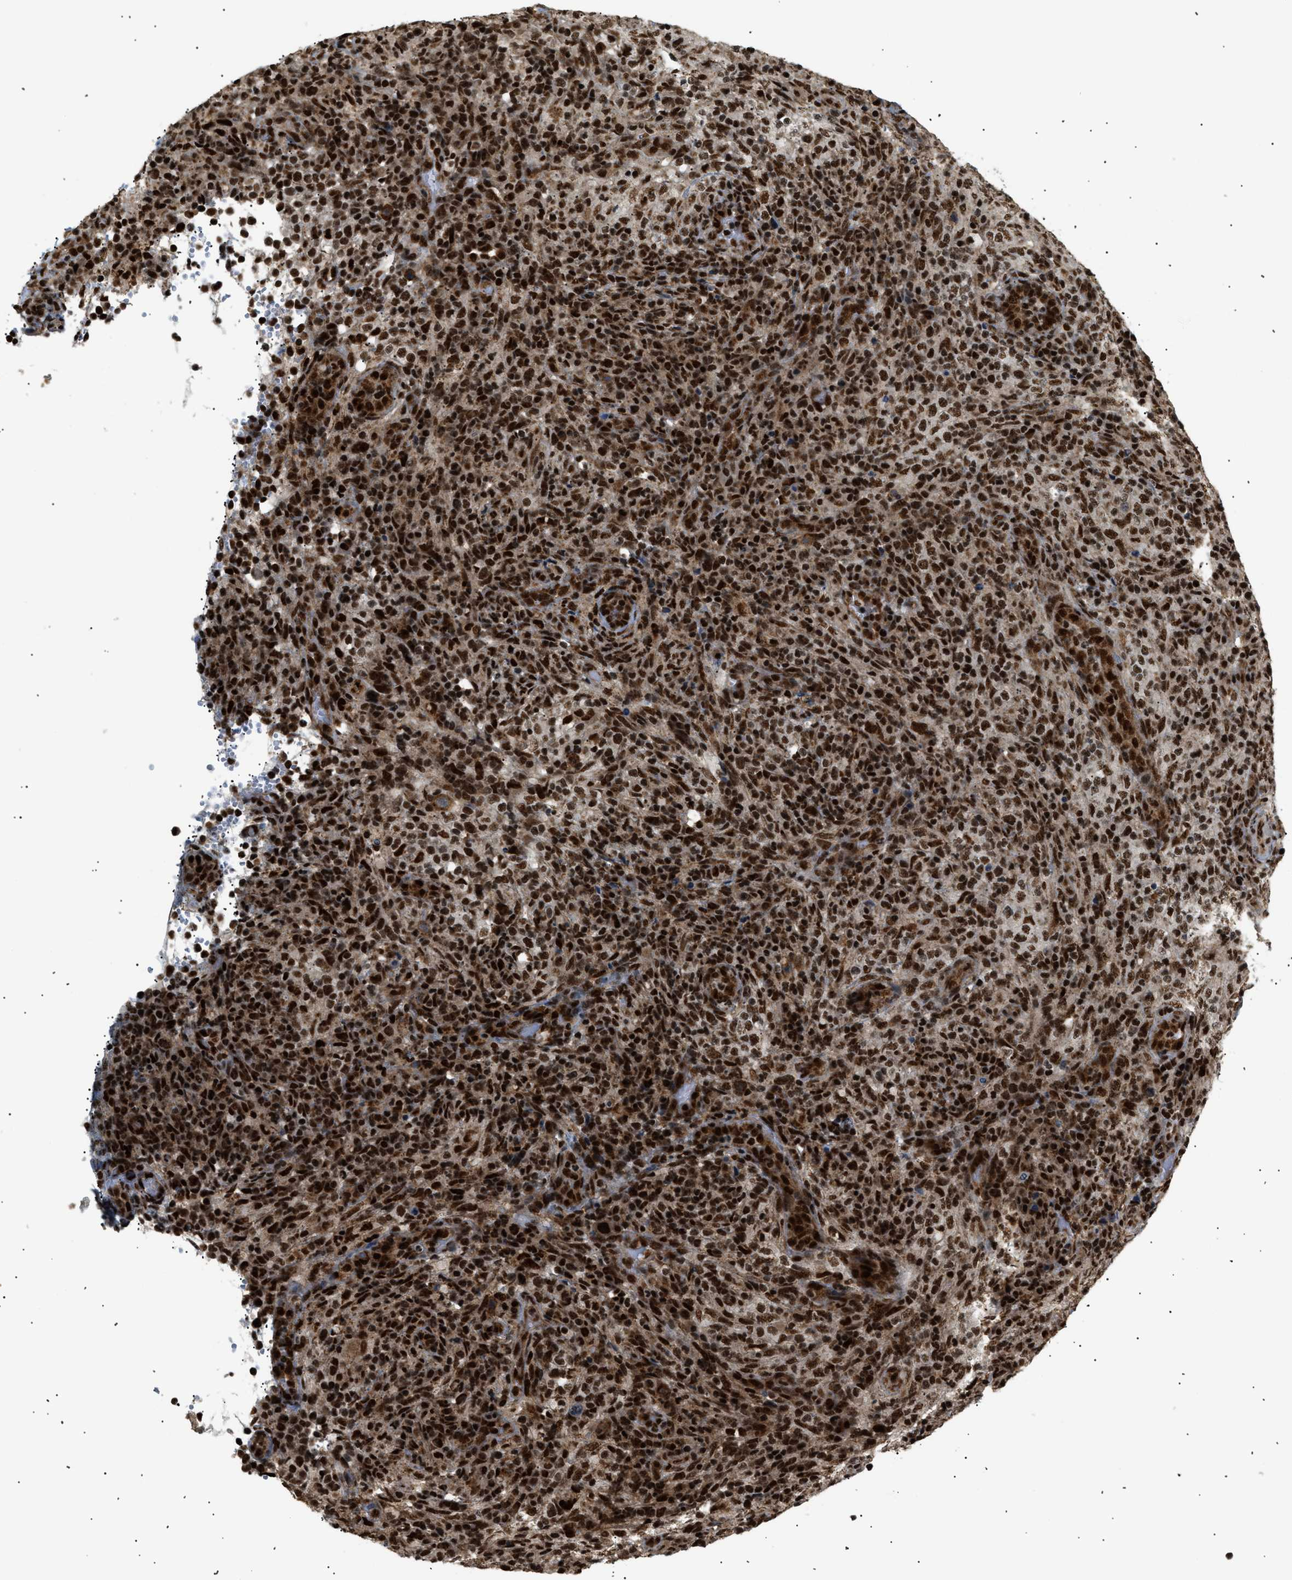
{"staining": {"intensity": "strong", "quantity": ">75%", "location": "nuclear"}, "tissue": "lymphoma", "cell_type": "Tumor cells", "image_type": "cancer", "snomed": [{"axis": "morphology", "description": "Malignant lymphoma, non-Hodgkin's type, High grade"}, {"axis": "topography", "description": "Lymph node"}], "caption": "High-grade malignant lymphoma, non-Hodgkin's type stained with DAB (3,3'-diaminobenzidine) IHC displays high levels of strong nuclear expression in approximately >75% of tumor cells.", "gene": "RBM5", "patient": {"sex": "female", "age": 76}}